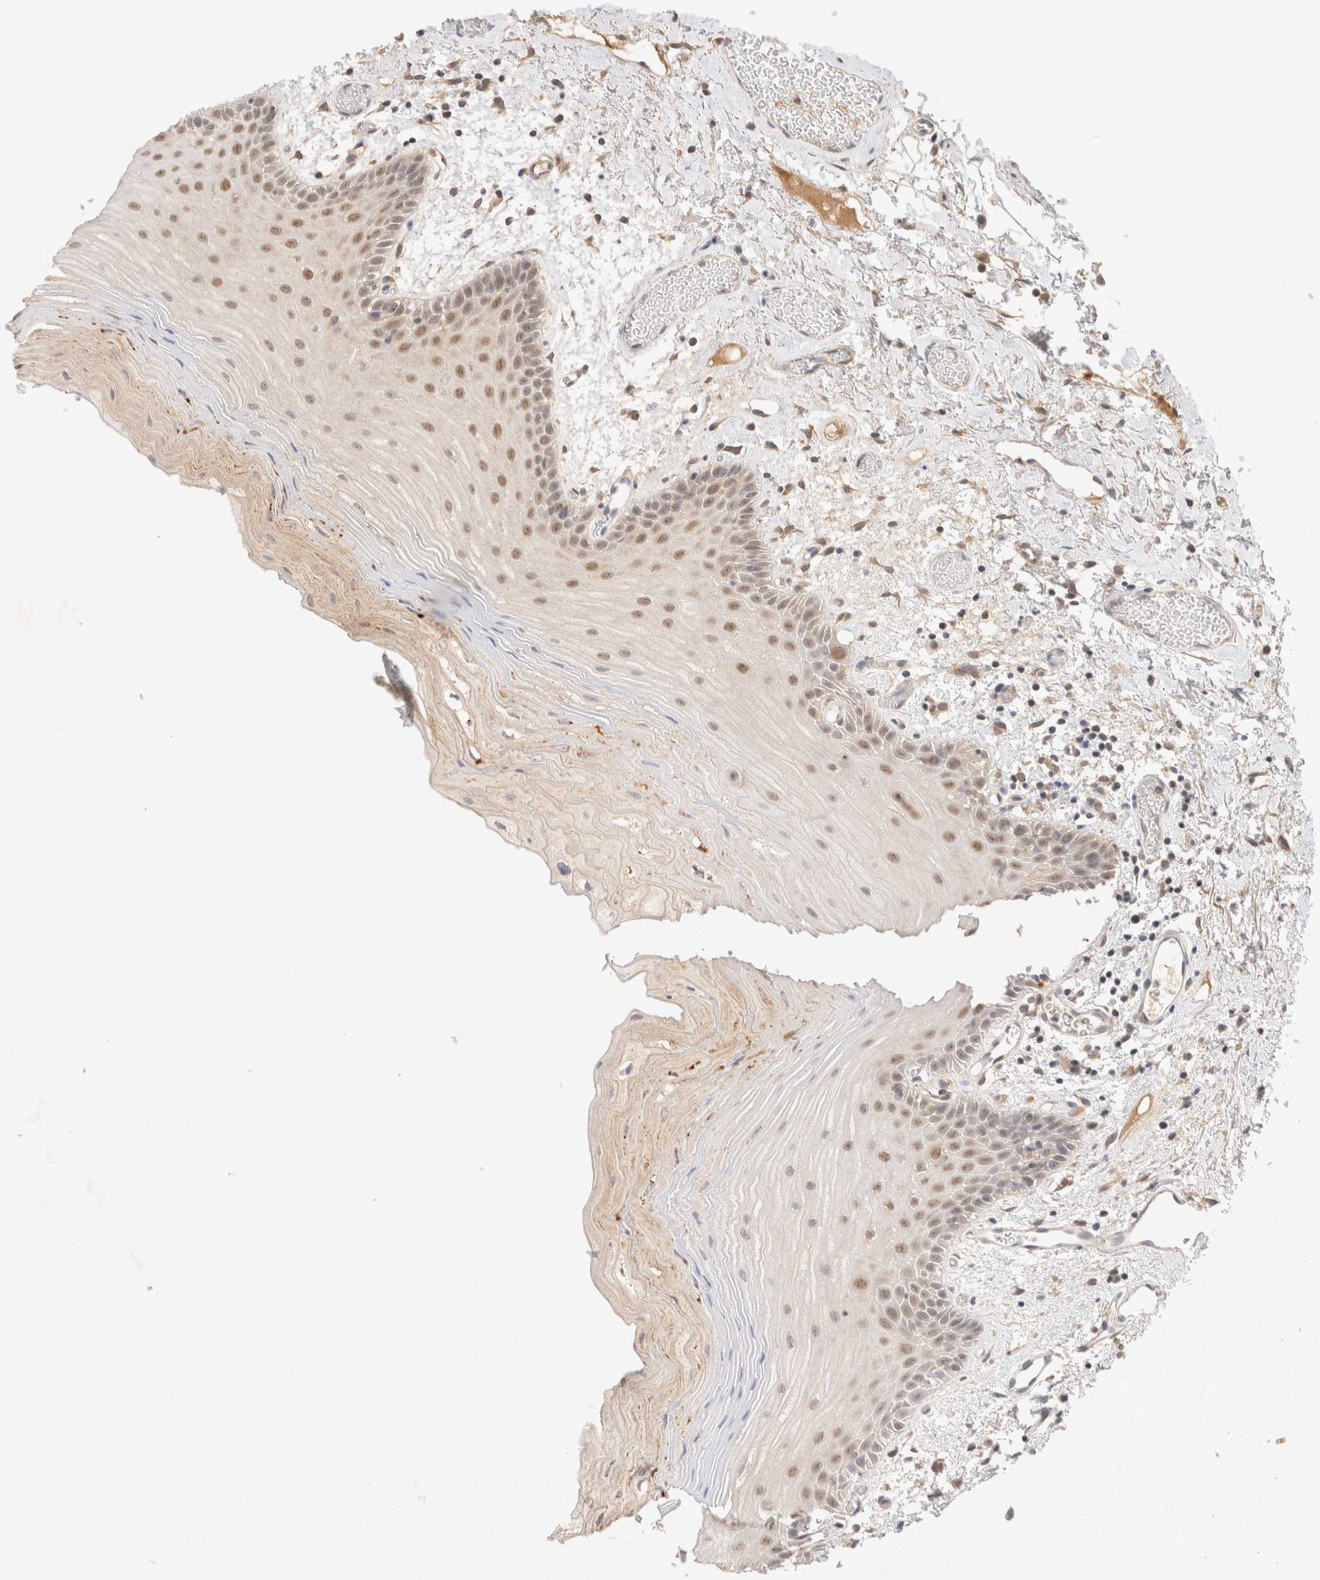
{"staining": {"intensity": "moderate", "quantity": "25%-75%", "location": "nuclear"}, "tissue": "oral mucosa", "cell_type": "Squamous epithelial cells", "image_type": "normal", "snomed": [{"axis": "morphology", "description": "Normal tissue, NOS"}, {"axis": "topography", "description": "Oral tissue"}], "caption": "Moderate nuclear expression is present in about 25%-75% of squamous epithelial cells in unremarkable oral mucosa. (brown staining indicates protein expression, while blue staining denotes nuclei).", "gene": "CARNMT1", "patient": {"sex": "male", "age": 52}}